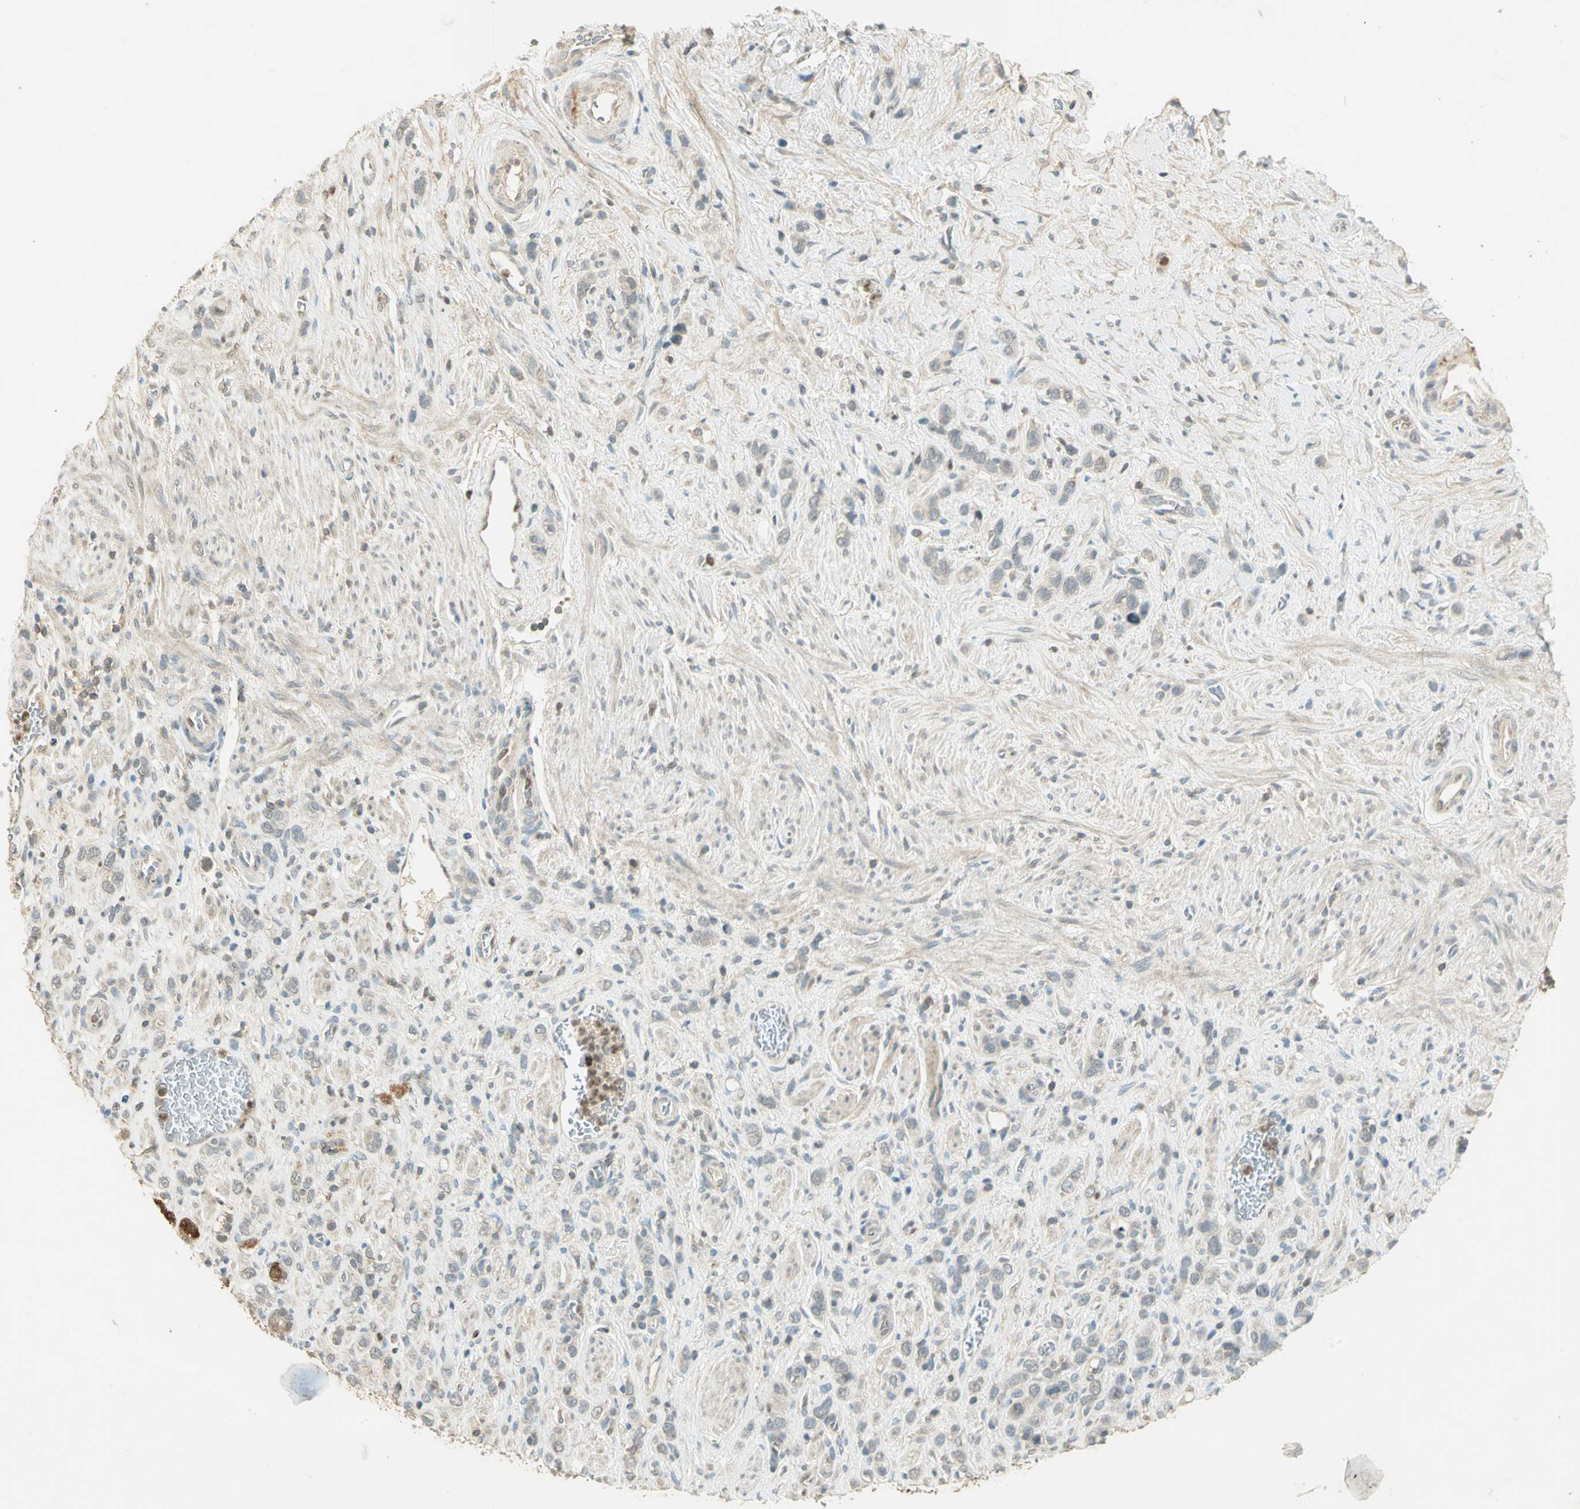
{"staining": {"intensity": "negative", "quantity": "none", "location": "none"}, "tissue": "stomach cancer", "cell_type": "Tumor cells", "image_type": "cancer", "snomed": [{"axis": "morphology", "description": "Normal tissue, NOS"}, {"axis": "morphology", "description": "Adenocarcinoma, NOS"}, {"axis": "morphology", "description": "Adenocarcinoma, High grade"}, {"axis": "topography", "description": "Stomach, upper"}, {"axis": "topography", "description": "Stomach"}], "caption": "DAB immunohistochemical staining of human adenocarcinoma (stomach) demonstrates no significant expression in tumor cells.", "gene": "BIRC2", "patient": {"sex": "female", "age": 65}}